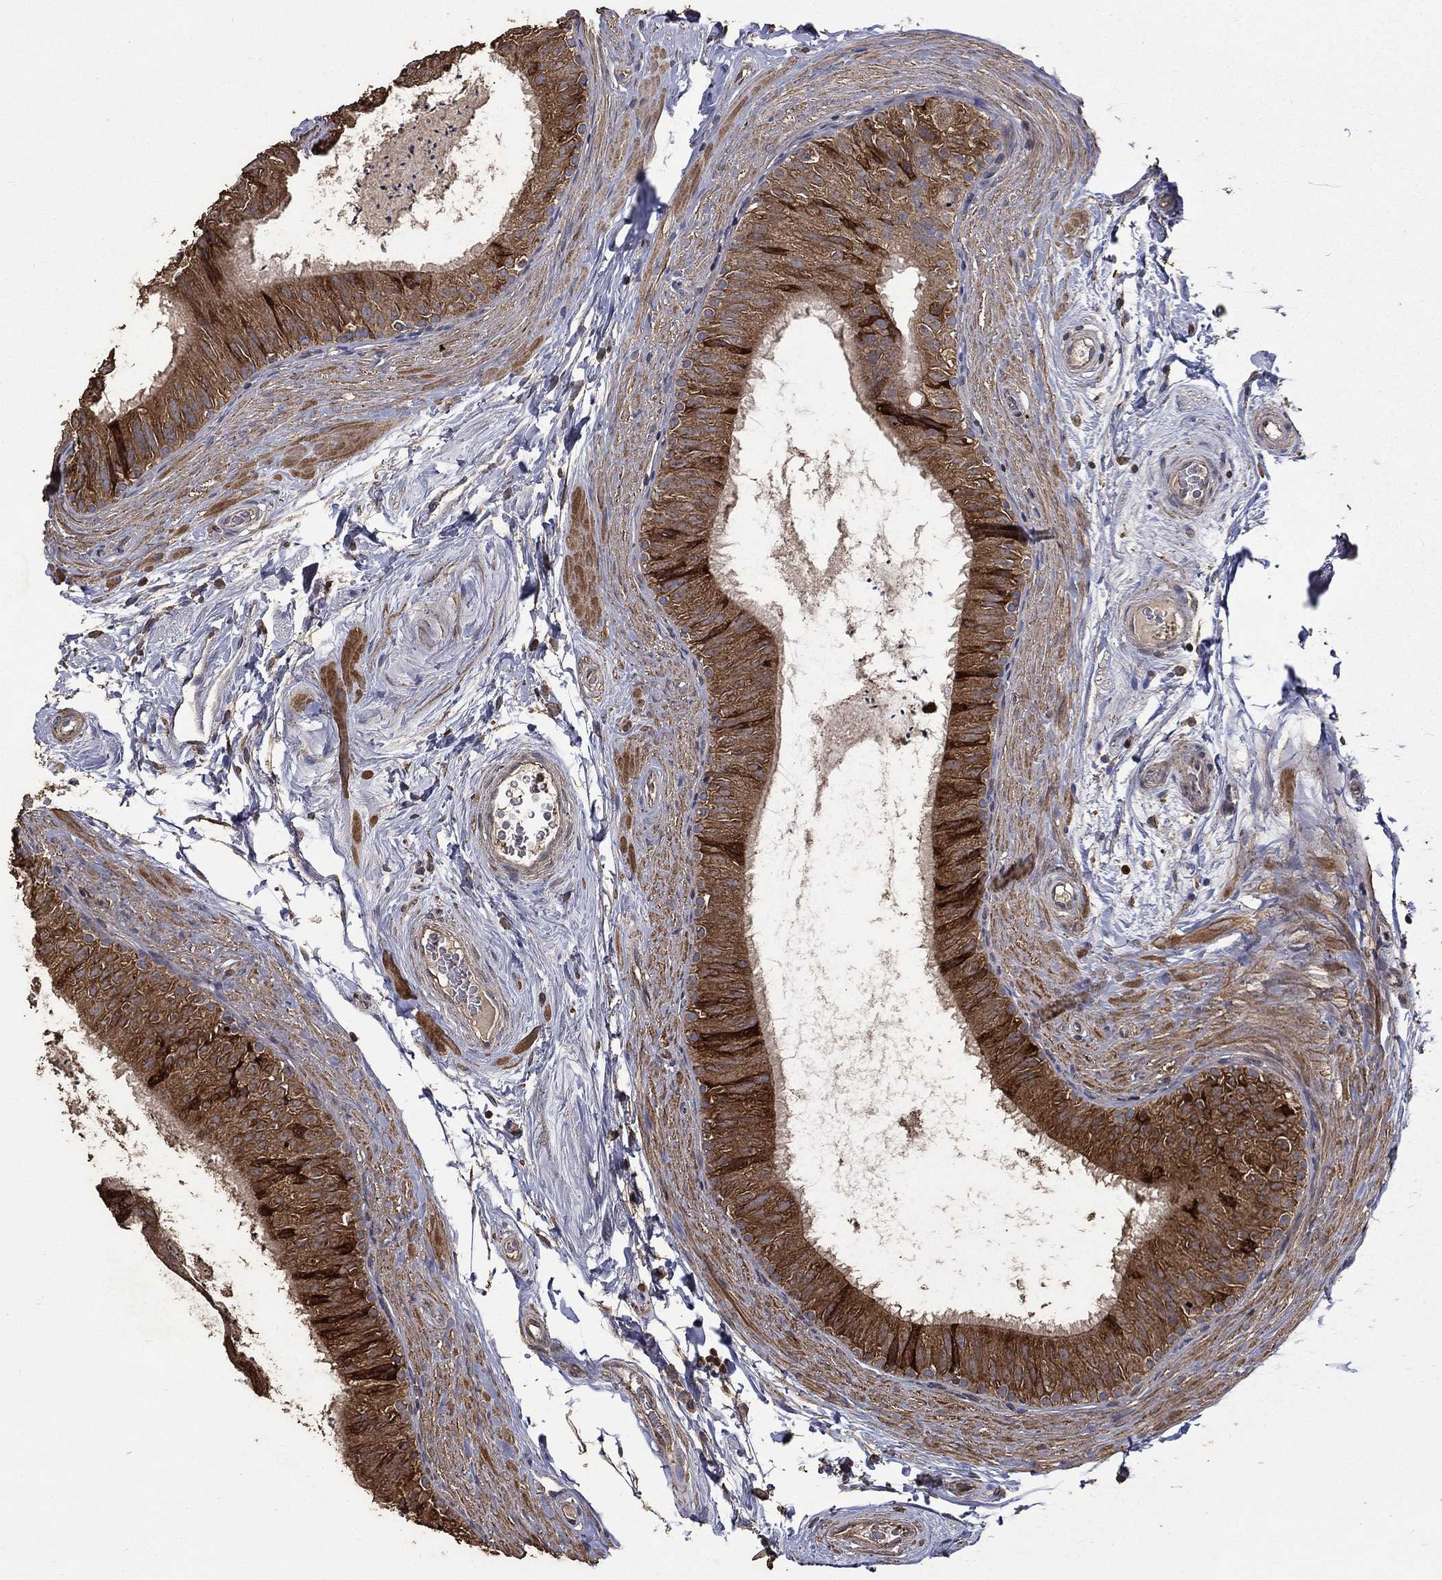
{"staining": {"intensity": "strong", "quantity": ">75%", "location": "cytoplasmic/membranous"}, "tissue": "epididymis", "cell_type": "Glandular cells", "image_type": "normal", "snomed": [{"axis": "morphology", "description": "Normal tissue, NOS"}, {"axis": "topography", "description": "Epididymis"}], "caption": "Immunohistochemical staining of unremarkable human epididymis demonstrates >75% levels of strong cytoplasmic/membranous protein staining in approximately >75% of glandular cells.", "gene": "METTL27", "patient": {"sex": "male", "age": 34}}